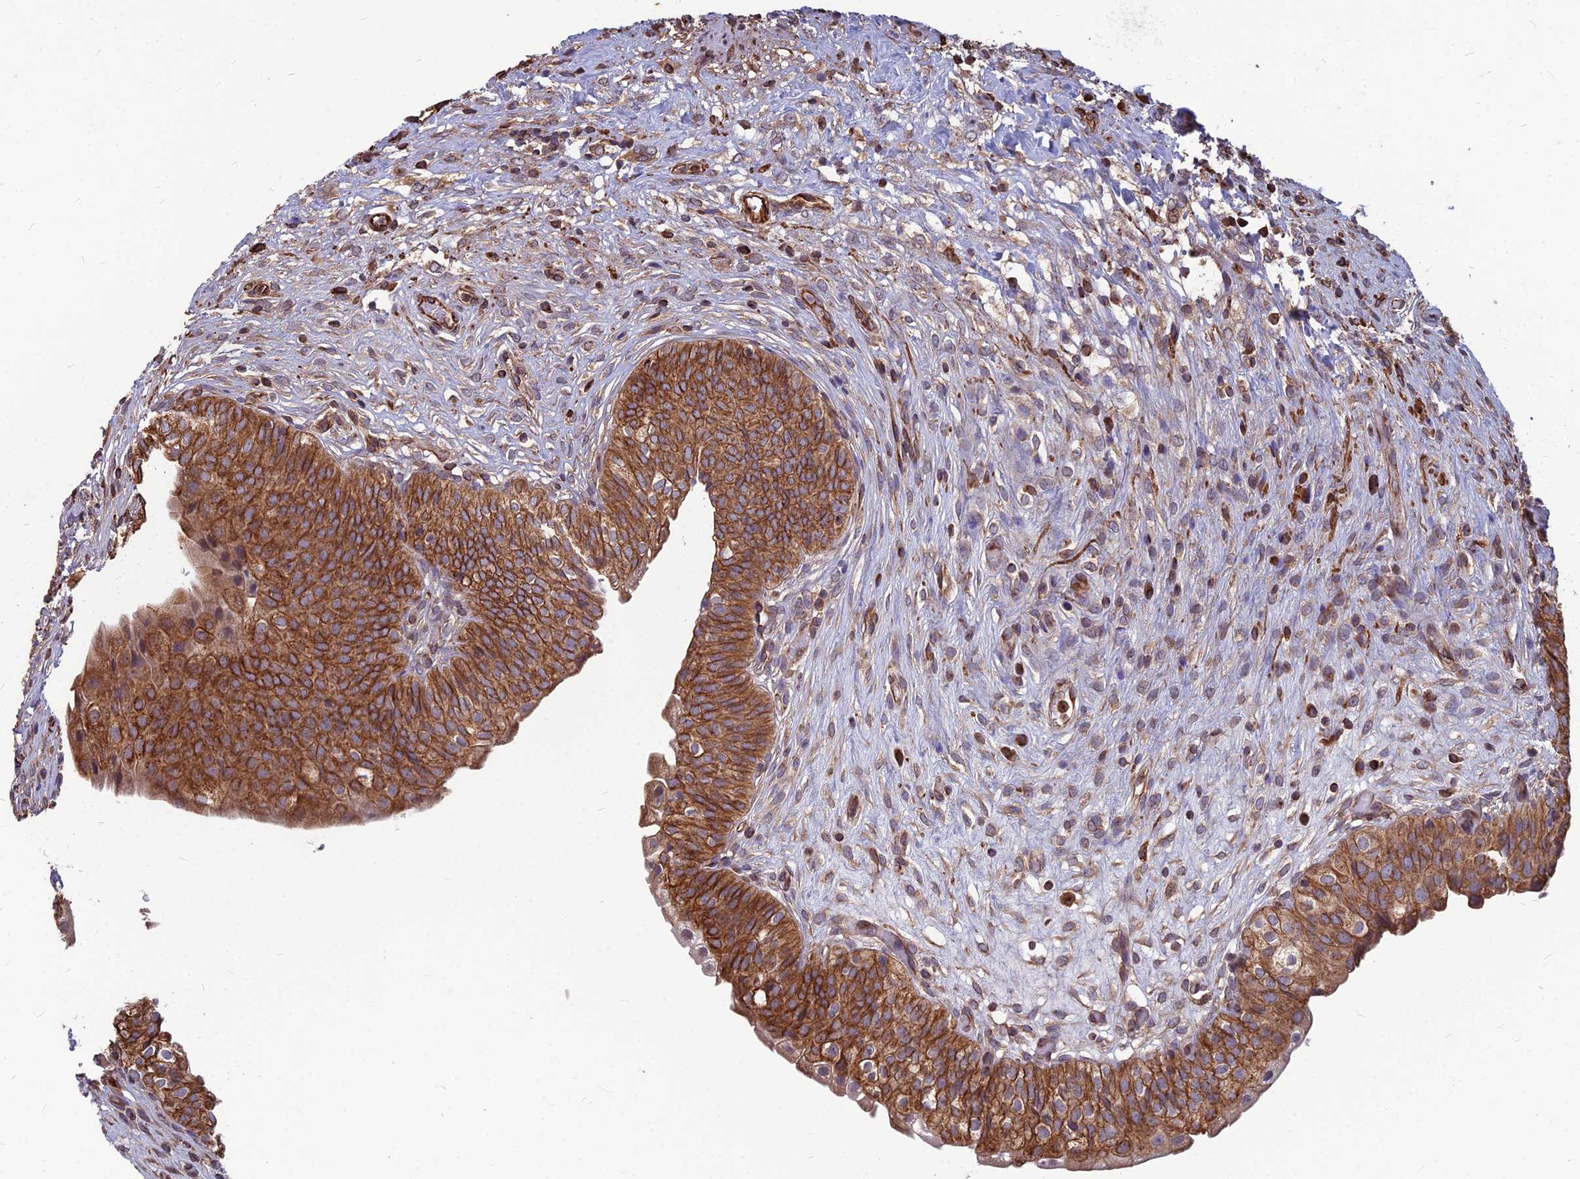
{"staining": {"intensity": "moderate", "quantity": ">75%", "location": "cytoplasmic/membranous"}, "tissue": "urinary bladder", "cell_type": "Urothelial cells", "image_type": "normal", "snomed": [{"axis": "morphology", "description": "Normal tissue, NOS"}, {"axis": "topography", "description": "Urinary bladder"}], "caption": "DAB (3,3'-diaminobenzidine) immunohistochemical staining of benign urinary bladder shows moderate cytoplasmic/membranous protein expression in approximately >75% of urothelial cells. (Brightfield microscopy of DAB IHC at high magnification).", "gene": "LSM6", "patient": {"sex": "male", "age": 55}}